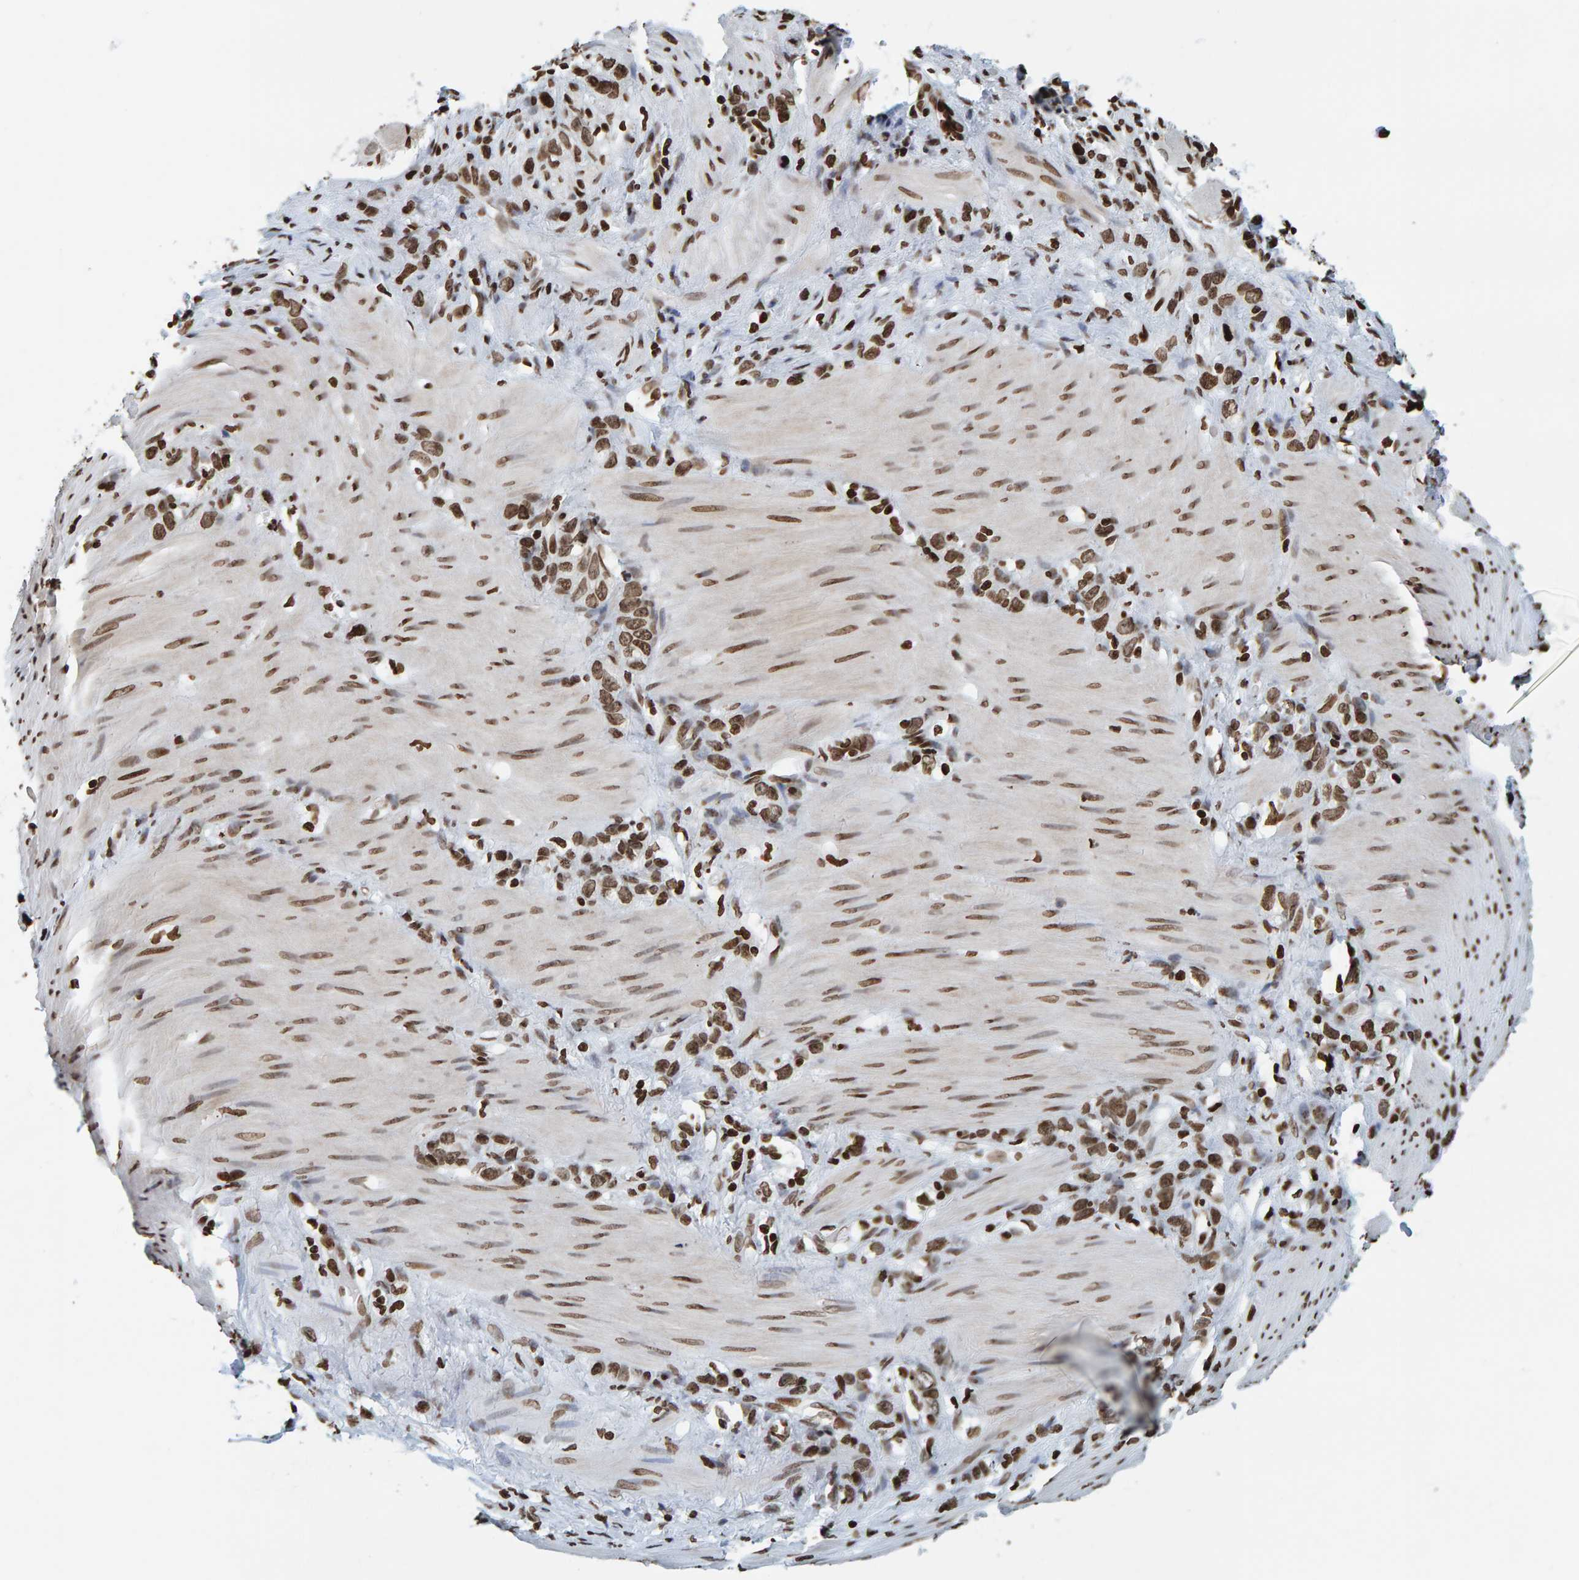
{"staining": {"intensity": "moderate", "quantity": ">75%", "location": "nuclear"}, "tissue": "stomach cancer", "cell_type": "Tumor cells", "image_type": "cancer", "snomed": [{"axis": "morphology", "description": "Normal tissue, NOS"}, {"axis": "morphology", "description": "Adenocarcinoma, NOS"}, {"axis": "morphology", "description": "Adenocarcinoma, High grade"}, {"axis": "topography", "description": "Stomach, upper"}, {"axis": "topography", "description": "Stomach"}], "caption": "Moderate nuclear positivity for a protein is seen in approximately >75% of tumor cells of stomach adenocarcinoma using immunohistochemistry (IHC).", "gene": "BRF2", "patient": {"sex": "female", "age": 65}}